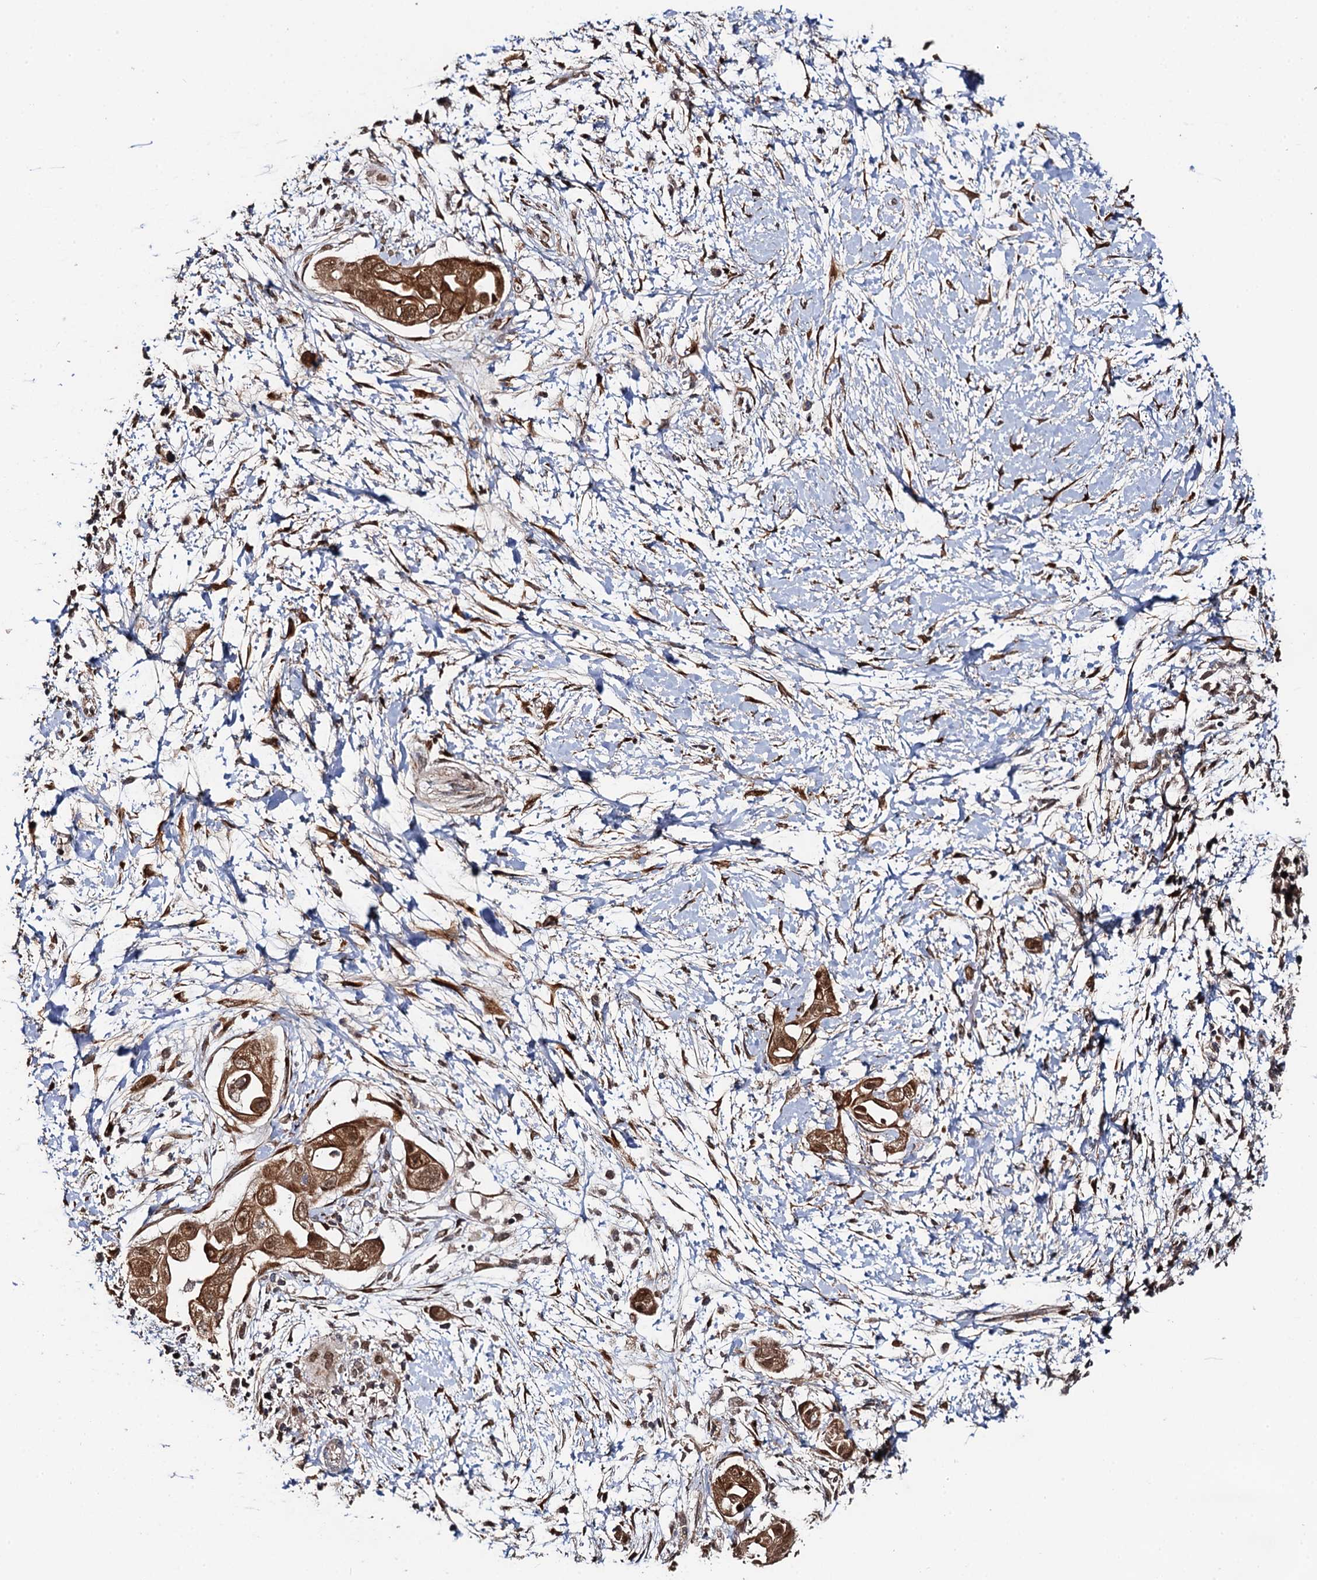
{"staining": {"intensity": "moderate", "quantity": ">75%", "location": "cytoplasmic/membranous,nuclear"}, "tissue": "pancreatic cancer", "cell_type": "Tumor cells", "image_type": "cancer", "snomed": [{"axis": "morphology", "description": "Adenocarcinoma, NOS"}, {"axis": "topography", "description": "Pancreas"}], "caption": "IHC of pancreatic cancer (adenocarcinoma) shows medium levels of moderate cytoplasmic/membranous and nuclear expression in about >75% of tumor cells.", "gene": "LRRC63", "patient": {"sex": "male", "age": 68}}